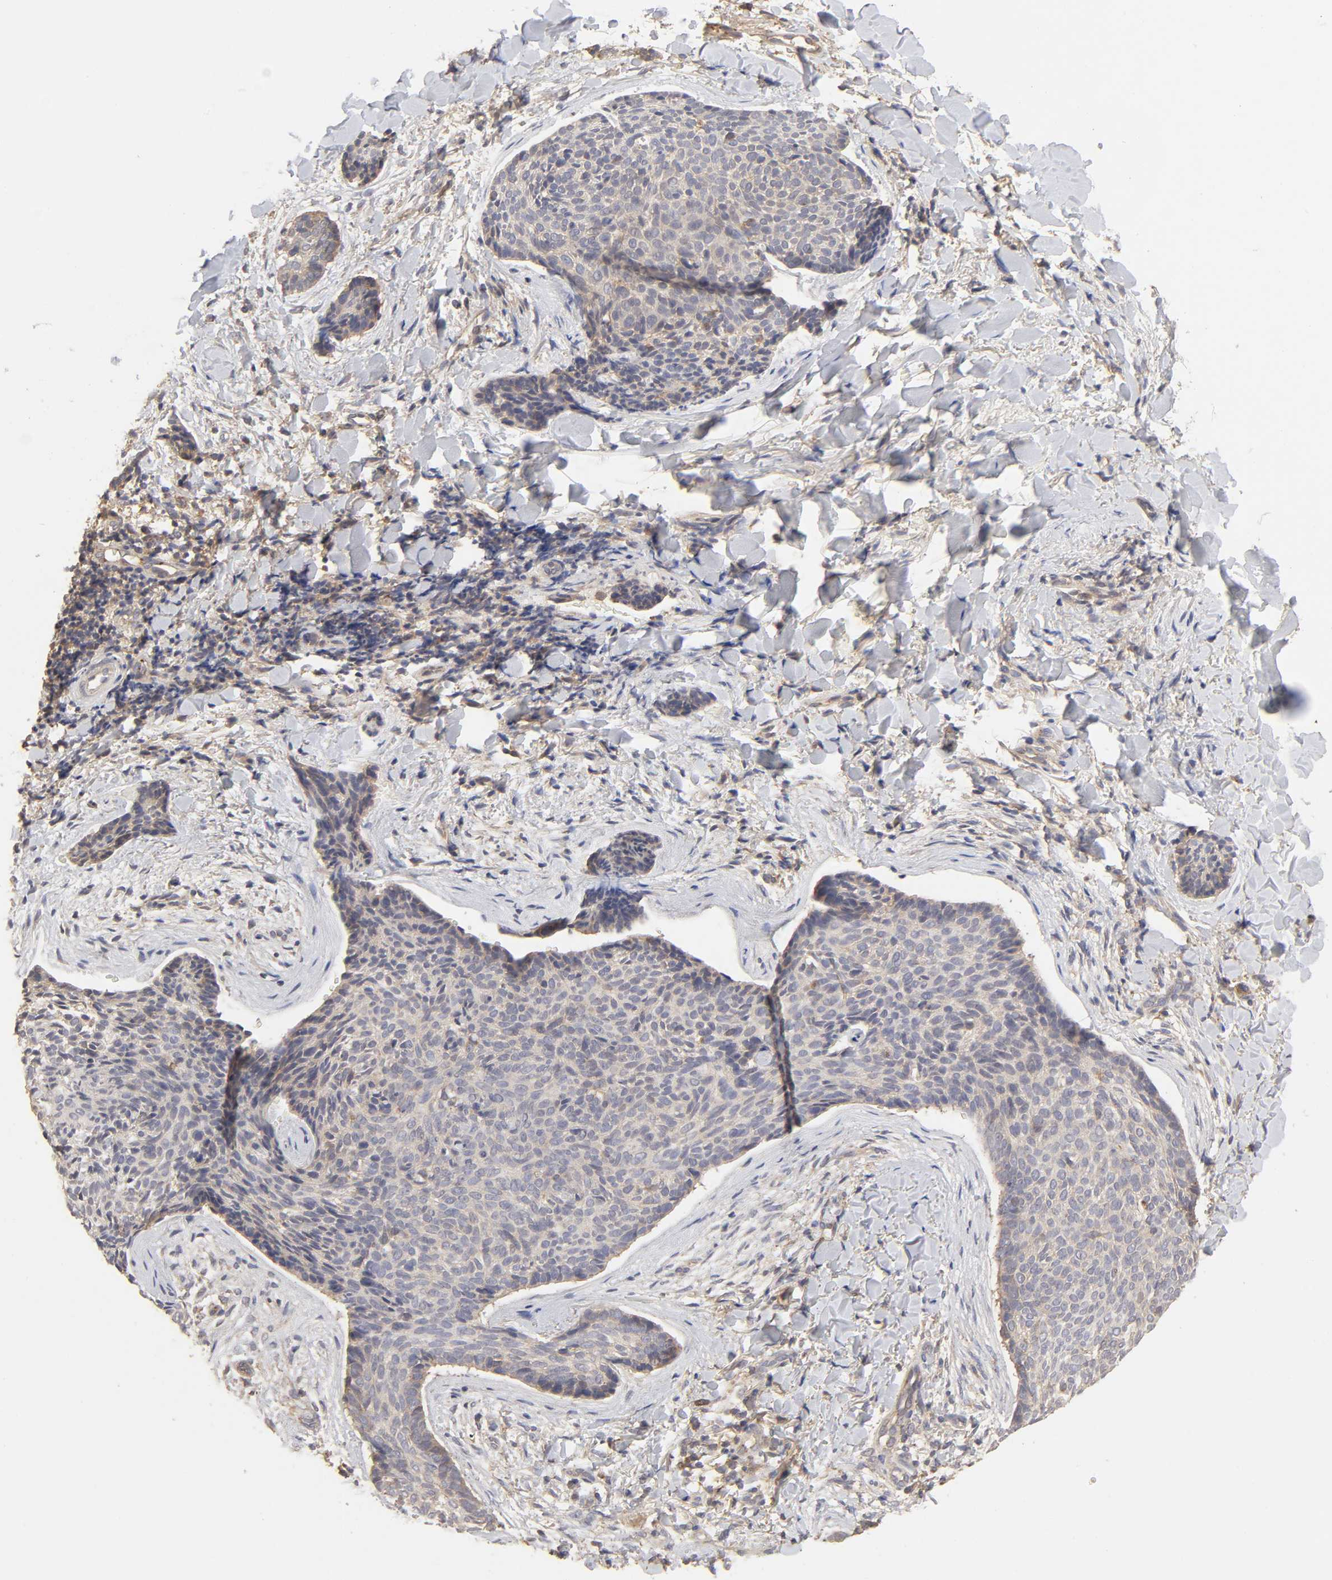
{"staining": {"intensity": "negative", "quantity": "none", "location": "none"}, "tissue": "skin cancer", "cell_type": "Tumor cells", "image_type": "cancer", "snomed": [{"axis": "morphology", "description": "Normal tissue, NOS"}, {"axis": "morphology", "description": "Basal cell carcinoma"}, {"axis": "topography", "description": "Skin"}], "caption": "Immunohistochemistry image of neoplastic tissue: skin basal cell carcinoma stained with DAB (3,3'-diaminobenzidine) shows no significant protein expression in tumor cells.", "gene": "AP1G2", "patient": {"sex": "female", "age": 57}}